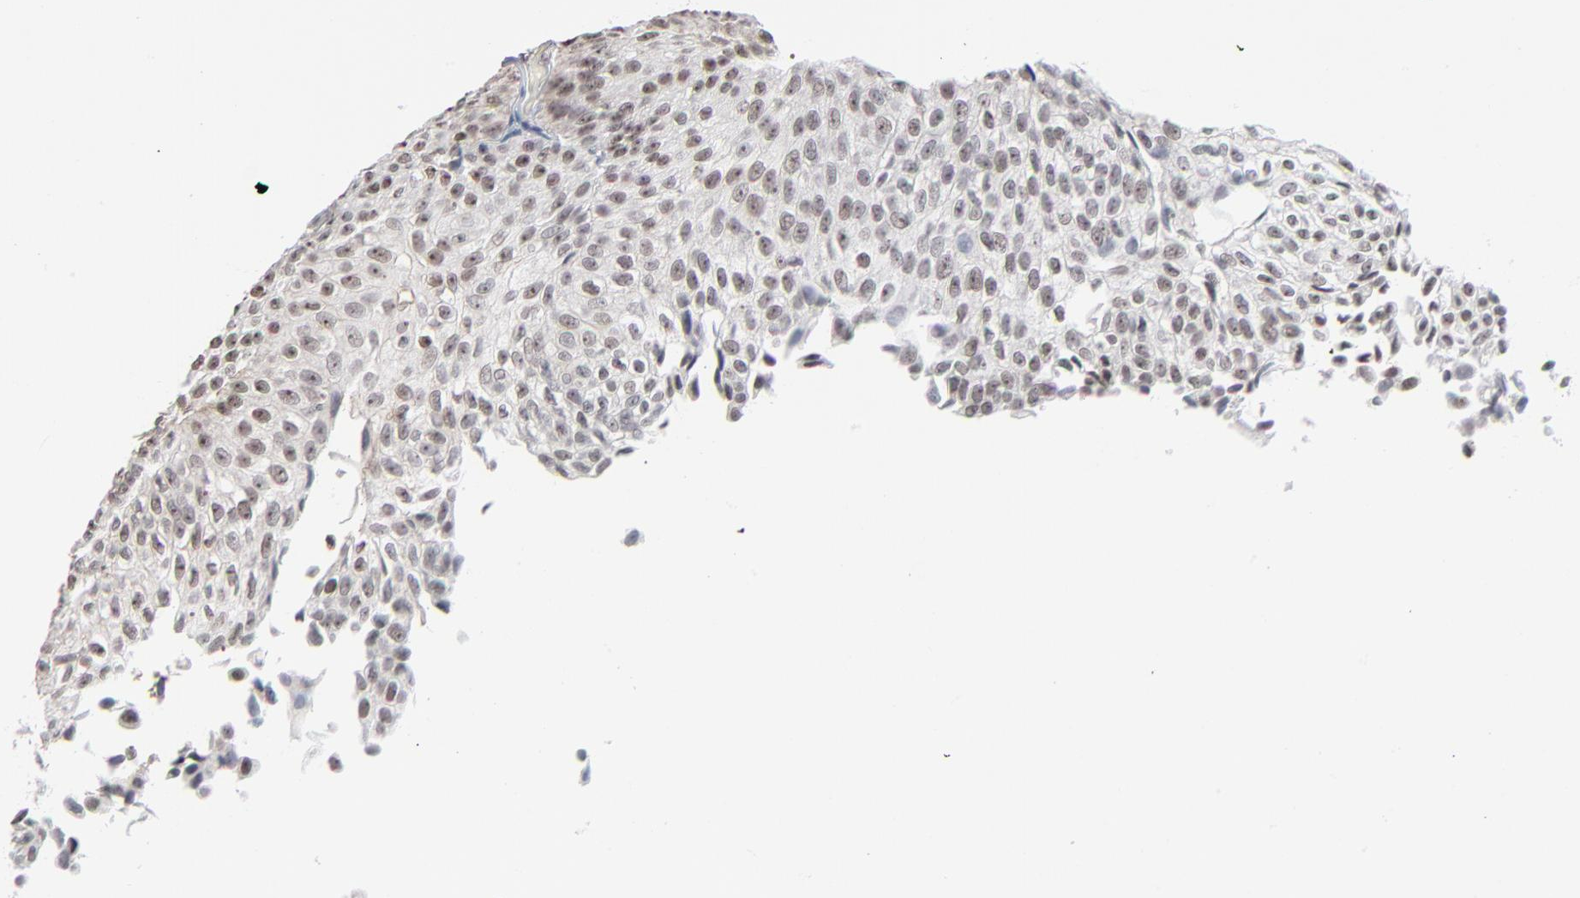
{"staining": {"intensity": "weak", "quantity": "<25%", "location": "nuclear"}, "tissue": "urothelial cancer", "cell_type": "Tumor cells", "image_type": "cancer", "snomed": [{"axis": "morphology", "description": "Urothelial carcinoma, Low grade"}, {"axis": "topography", "description": "Urinary bladder"}], "caption": "Micrograph shows no significant protein staining in tumor cells of low-grade urothelial carcinoma.", "gene": "MPHOSPH6", "patient": {"sex": "male", "age": 76}}